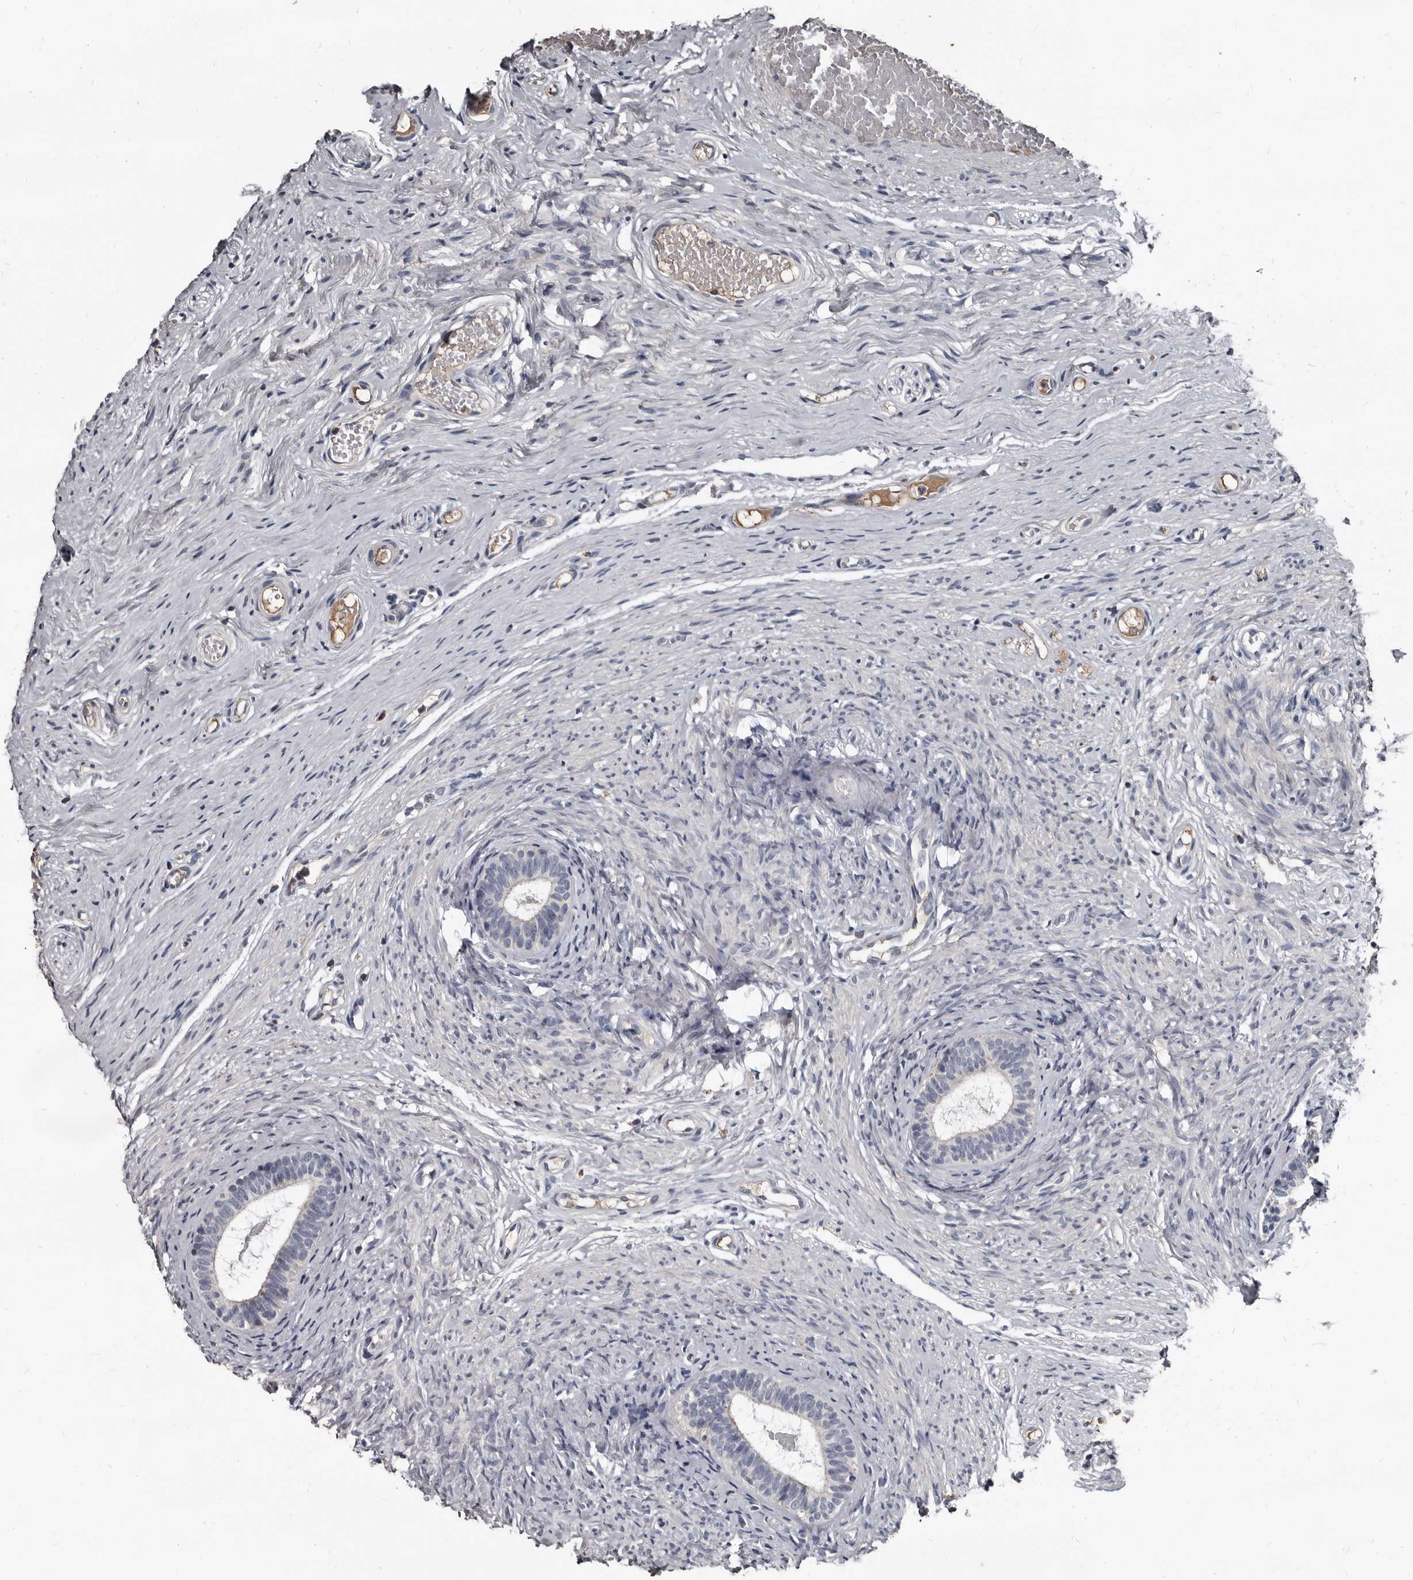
{"staining": {"intensity": "weak", "quantity": "<25%", "location": "cytoplasmic/membranous"}, "tissue": "epididymis", "cell_type": "Glandular cells", "image_type": "normal", "snomed": [{"axis": "morphology", "description": "Normal tissue, NOS"}, {"axis": "topography", "description": "Epididymis"}], "caption": "Human epididymis stained for a protein using immunohistochemistry reveals no positivity in glandular cells.", "gene": "GREB1", "patient": {"sex": "male", "age": 9}}